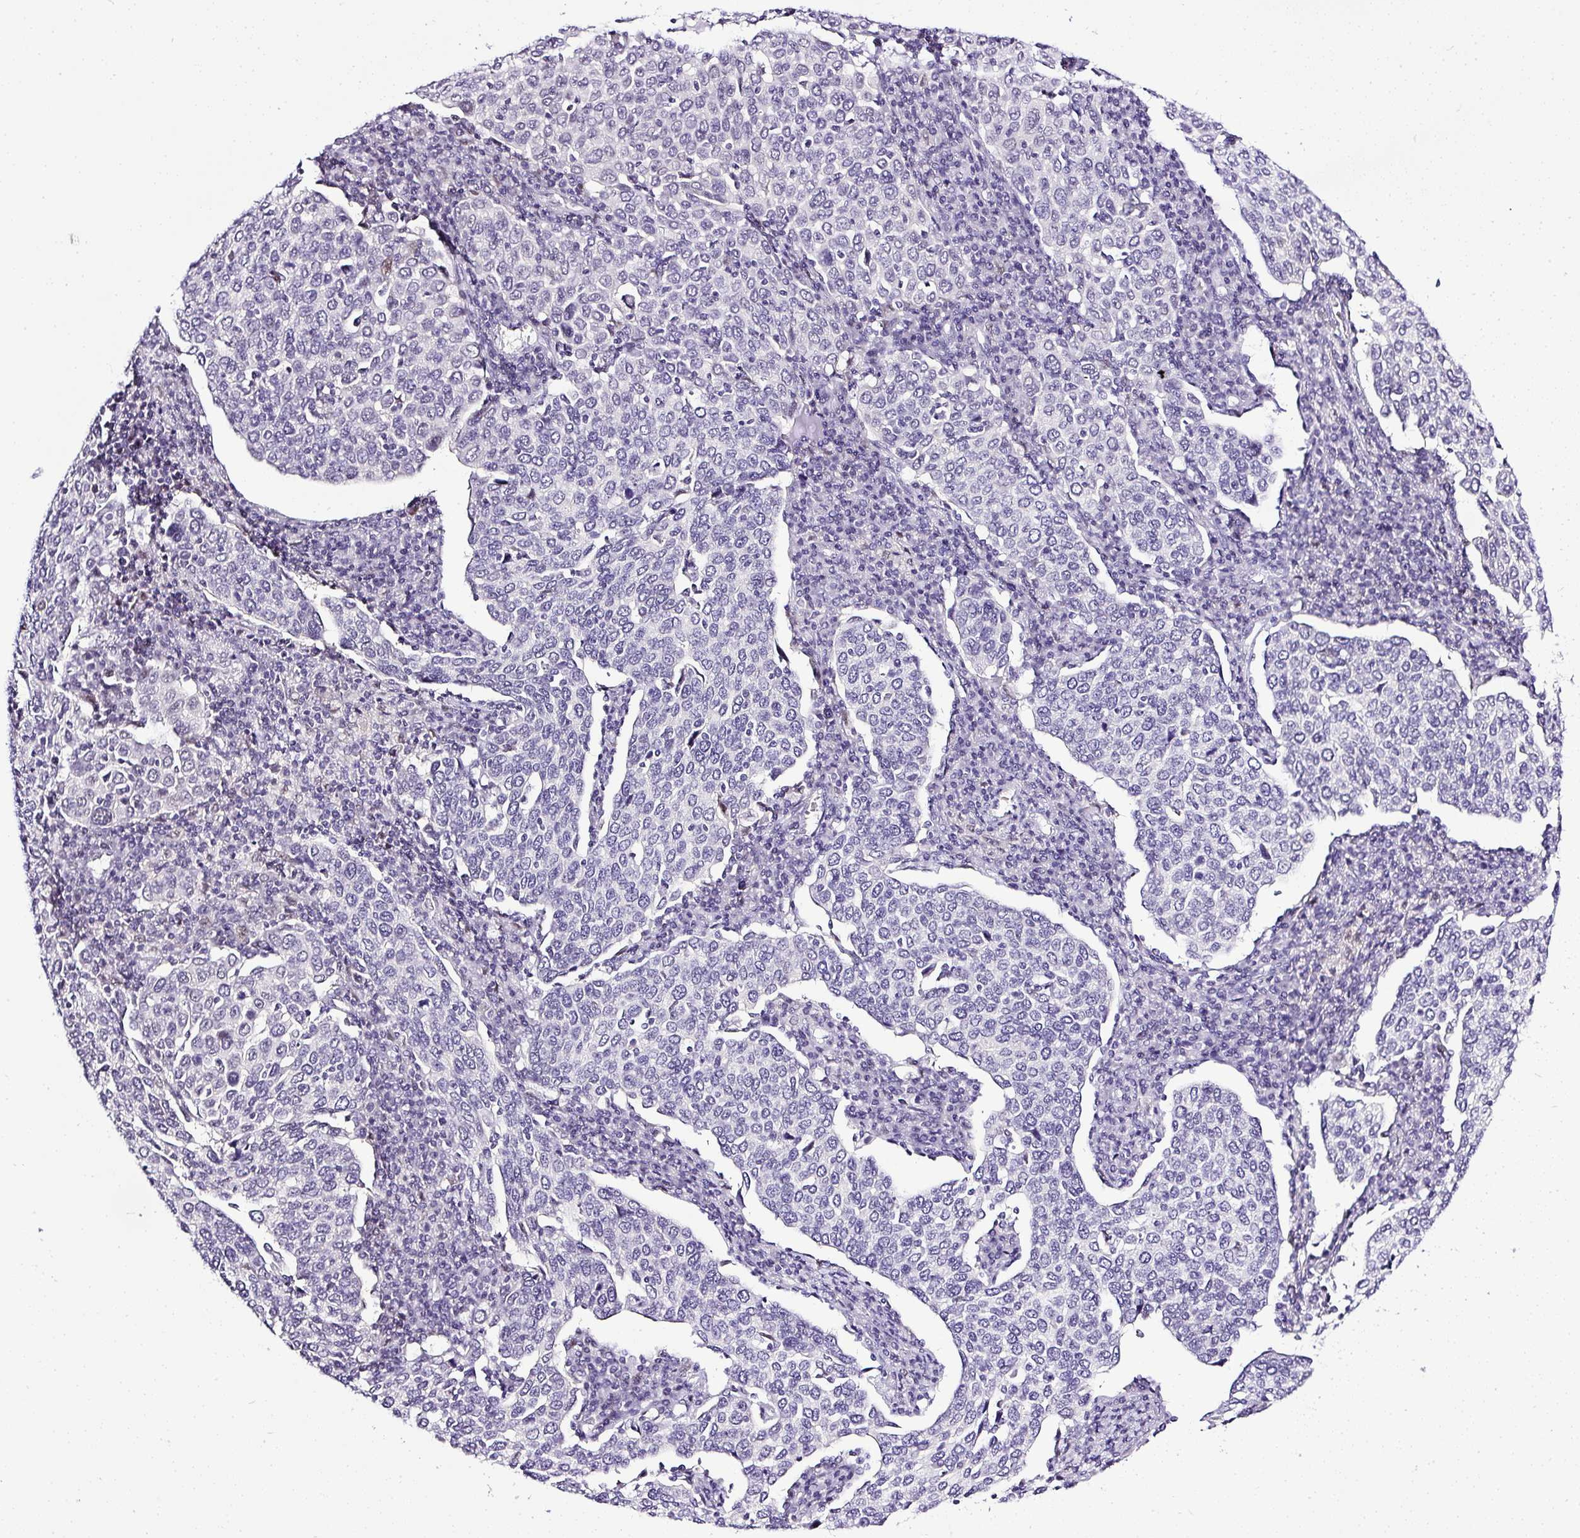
{"staining": {"intensity": "negative", "quantity": "none", "location": "none"}, "tissue": "cervical cancer", "cell_type": "Tumor cells", "image_type": "cancer", "snomed": [{"axis": "morphology", "description": "Squamous cell carcinoma, NOS"}, {"axis": "topography", "description": "Cervix"}], "caption": "Immunohistochemical staining of cervical squamous cell carcinoma shows no significant positivity in tumor cells. Nuclei are stained in blue.", "gene": "WNT10B", "patient": {"sex": "female", "age": 40}}